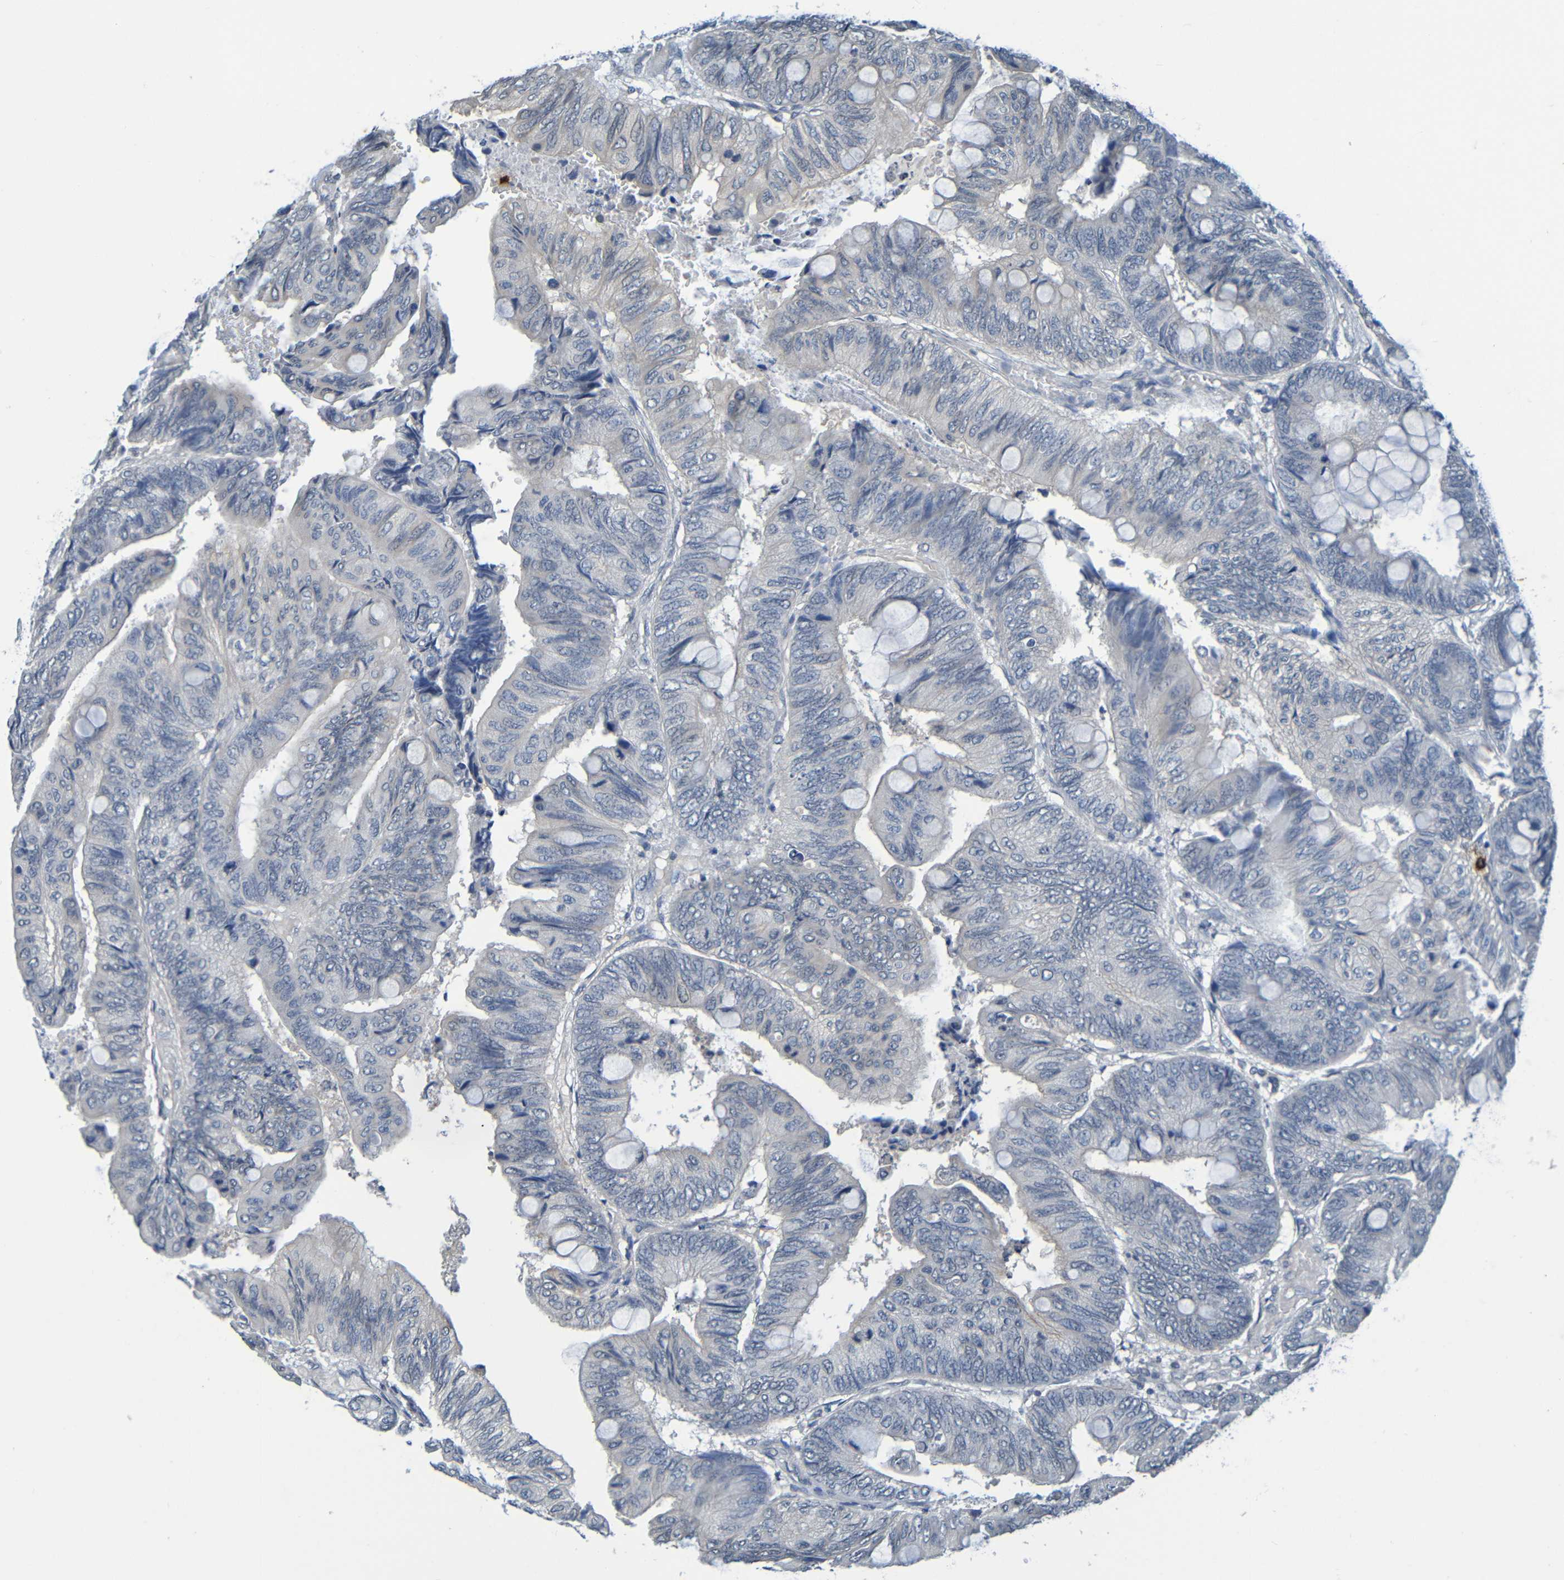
{"staining": {"intensity": "negative", "quantity": "none", "location": "none"}, "tissue": "colorectal cancer", "cell_type": "Tumor cells", "image_type": "cancer", "snomed": [{"axis": "morphology", "description": "Normal tissue, NOS"}, {"axis": "morphology", "description": "Adenocarcinoma, NOS"}, {"axis": "topography", "description": "Rectum"}, {"axis": "topography", "description": "Peripheral nerve tissue"}], "caption": "Immunohistochemistry (IHC) micrograph of neoplastic tissue: human colorectal adenocarcinoma stained with DAB (3,3'-diaminobenzidine) demonstrates no significant protein positivity in tumor cells. (DAB immunohistochemistry (IHC) with hematoxylin counter stain).", "gene": "C3AR1", "patient": {"sex": "male", "age": 92}}